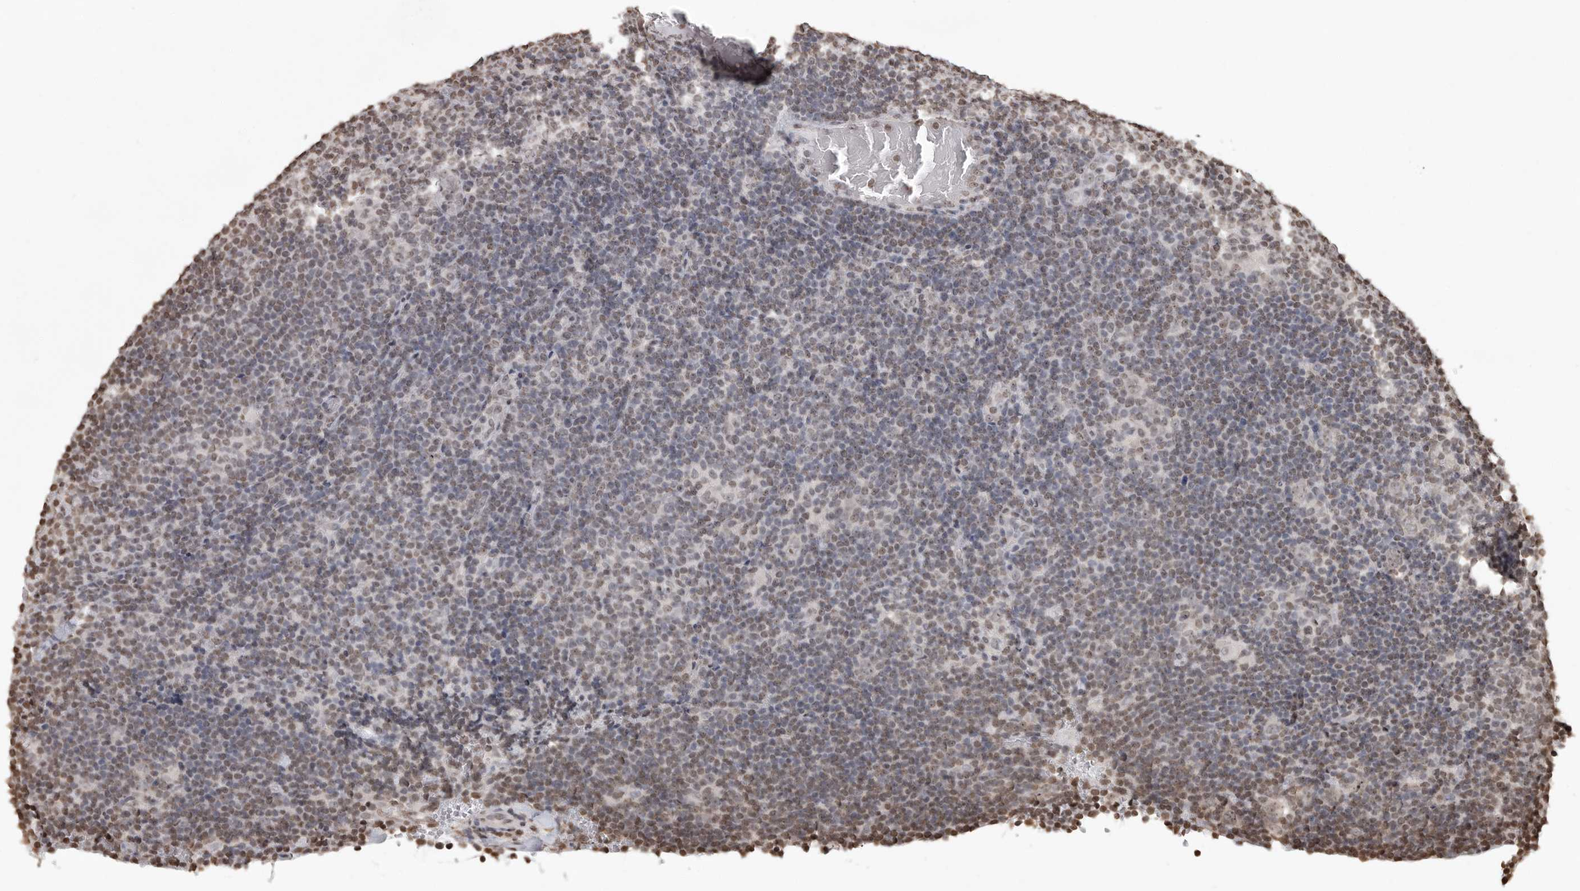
{"staining": {"intensity": "weak", "quantity": "25%-75%", "location": "nuclear"}, "tissue": "lymphoma", "cell_type": "Tumor cells", "image_type": "cancer", "snomed": [{"axis": "morphology", "description": "Hodgkin's disease, NOS"}, {"axis": "topography", "description": "Lymph node"}], "caption": "Tumor cells display low levels of weak nuclear positivity in approximately 25%-75% of cells in human lymphoma.", "gene": "WDR45", "patient": {"sex": "female", "age": 57}}